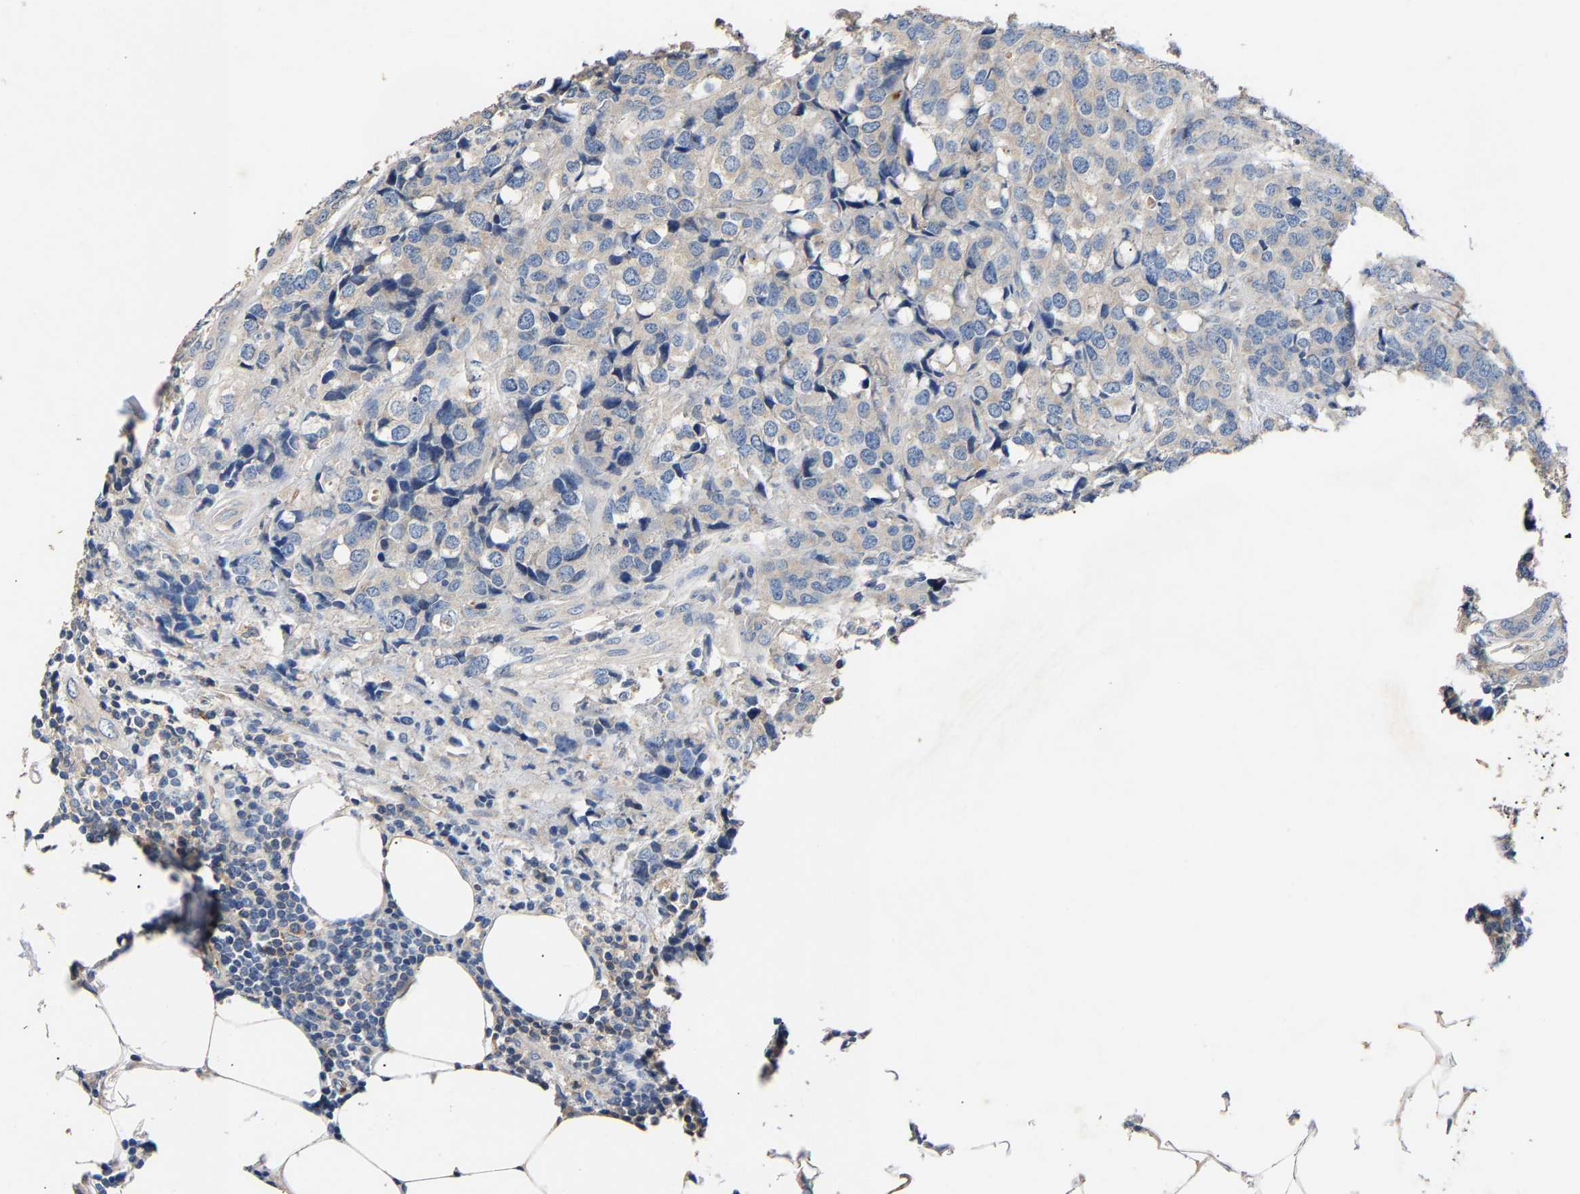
{"staining": {"intensity": "negative", "quantity": "none", "location": "none"}, "tissue": "breast cancer", "cell_type": "Tumor cells", "image_type": "cancer", "snomed": [{"axis": "morphology", "description": "Lobular carcinoma"}, {"axis": "topography", "description": "Breast"}], "caption": "Tumor cells are negative for protein expression in human breast cancer.", "gene": "CCDC171", "patient": {"sex": "female", "age": 59}}